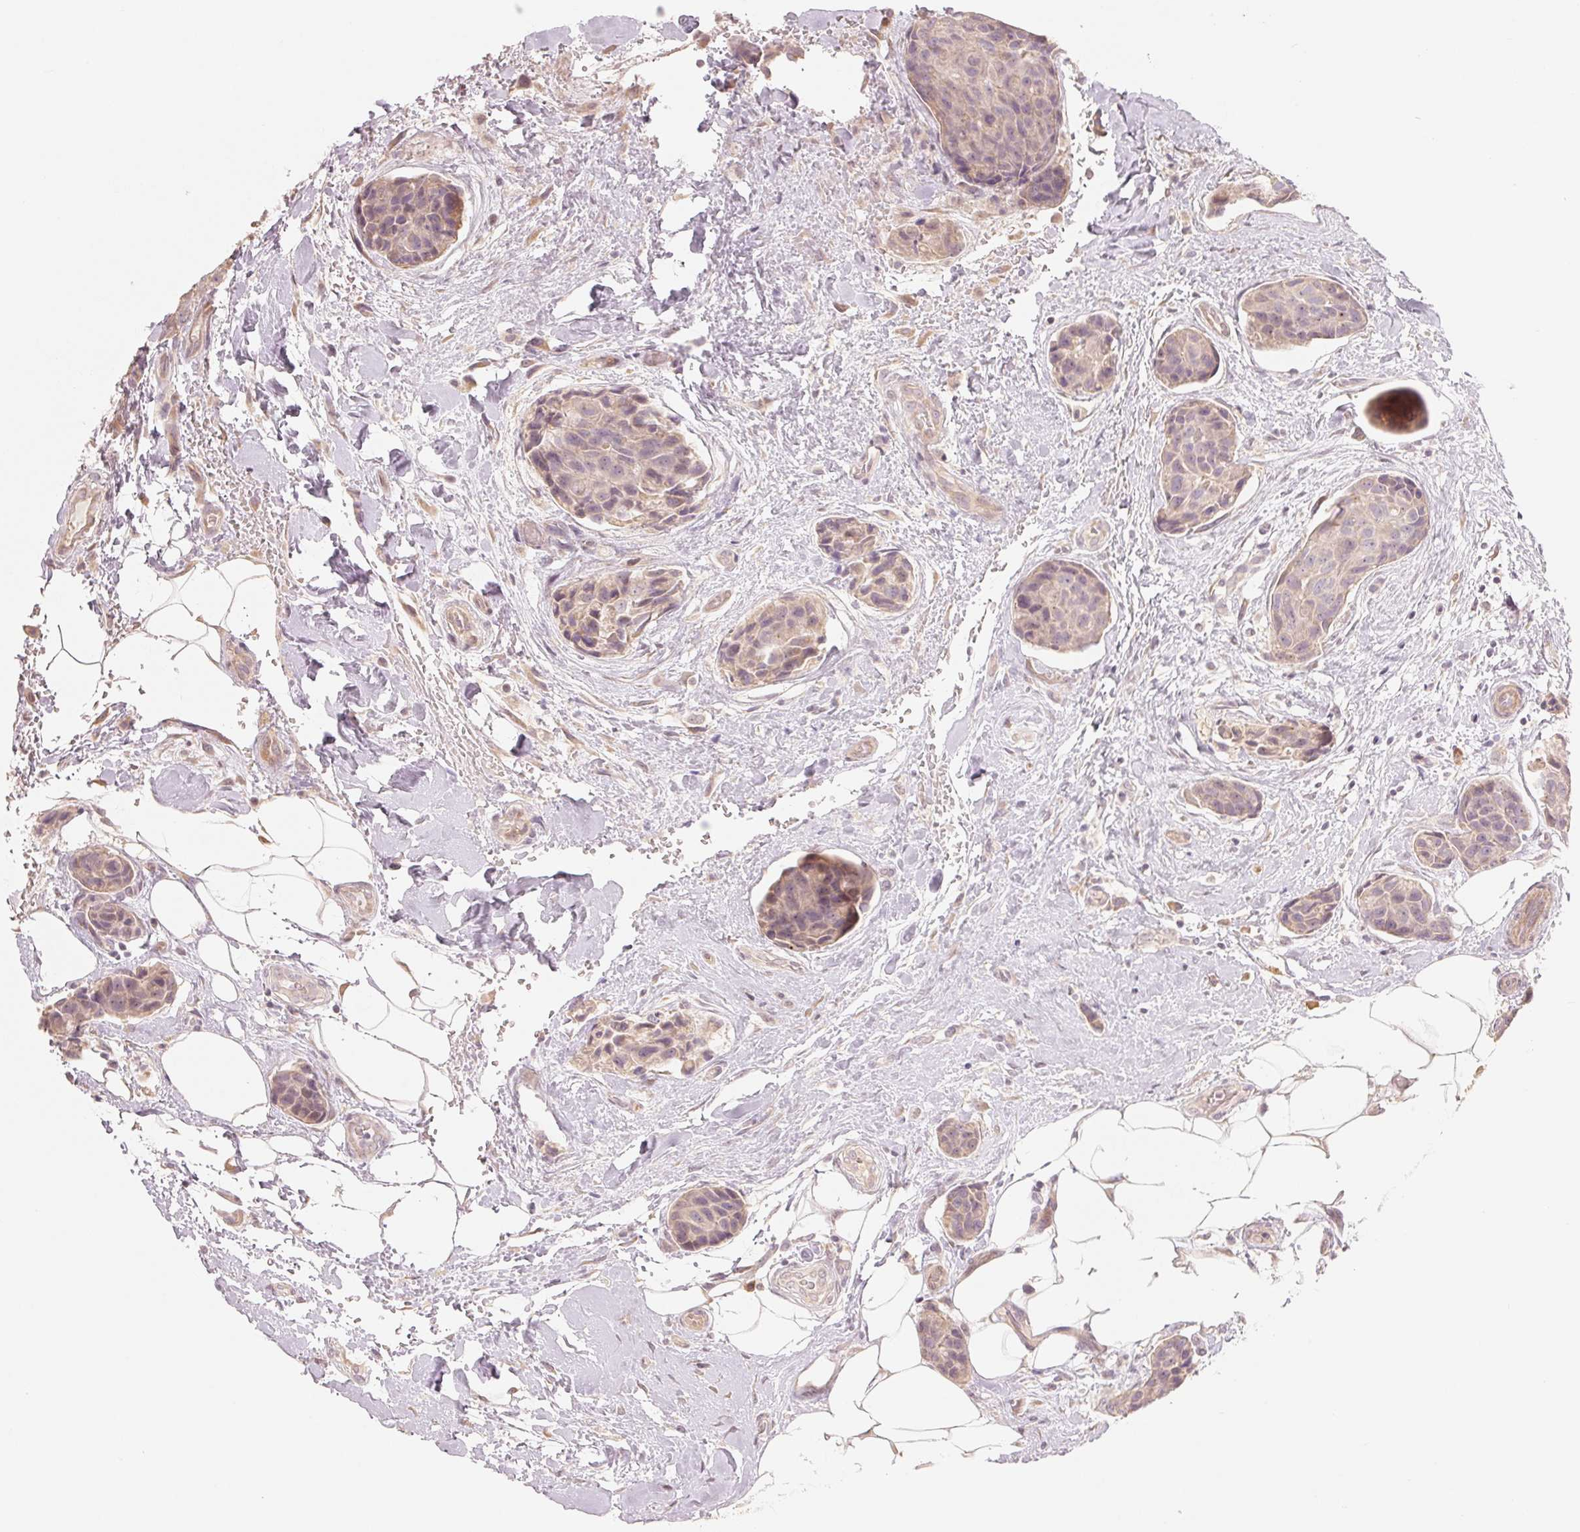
{"staining": {"intensity": "weak", "quantity": "<25%", "location": "cytoplasmic/membranous"}, "tissue": "breast cancer", "cell_type": "Tumor cells", "image_type": "cancer", "snomed": [{"axis": "morphology", "description": "Duct carcinoma"}, {"axis": "topography", "description": "Breast"}, {"axis": "topography", "description": "Lymph node"}], "caption": "Tumor cells are negative for brown protein staining in breast cancer.", "gene": "DENND2C", "patient": {"sex": "female", "age": 80}}